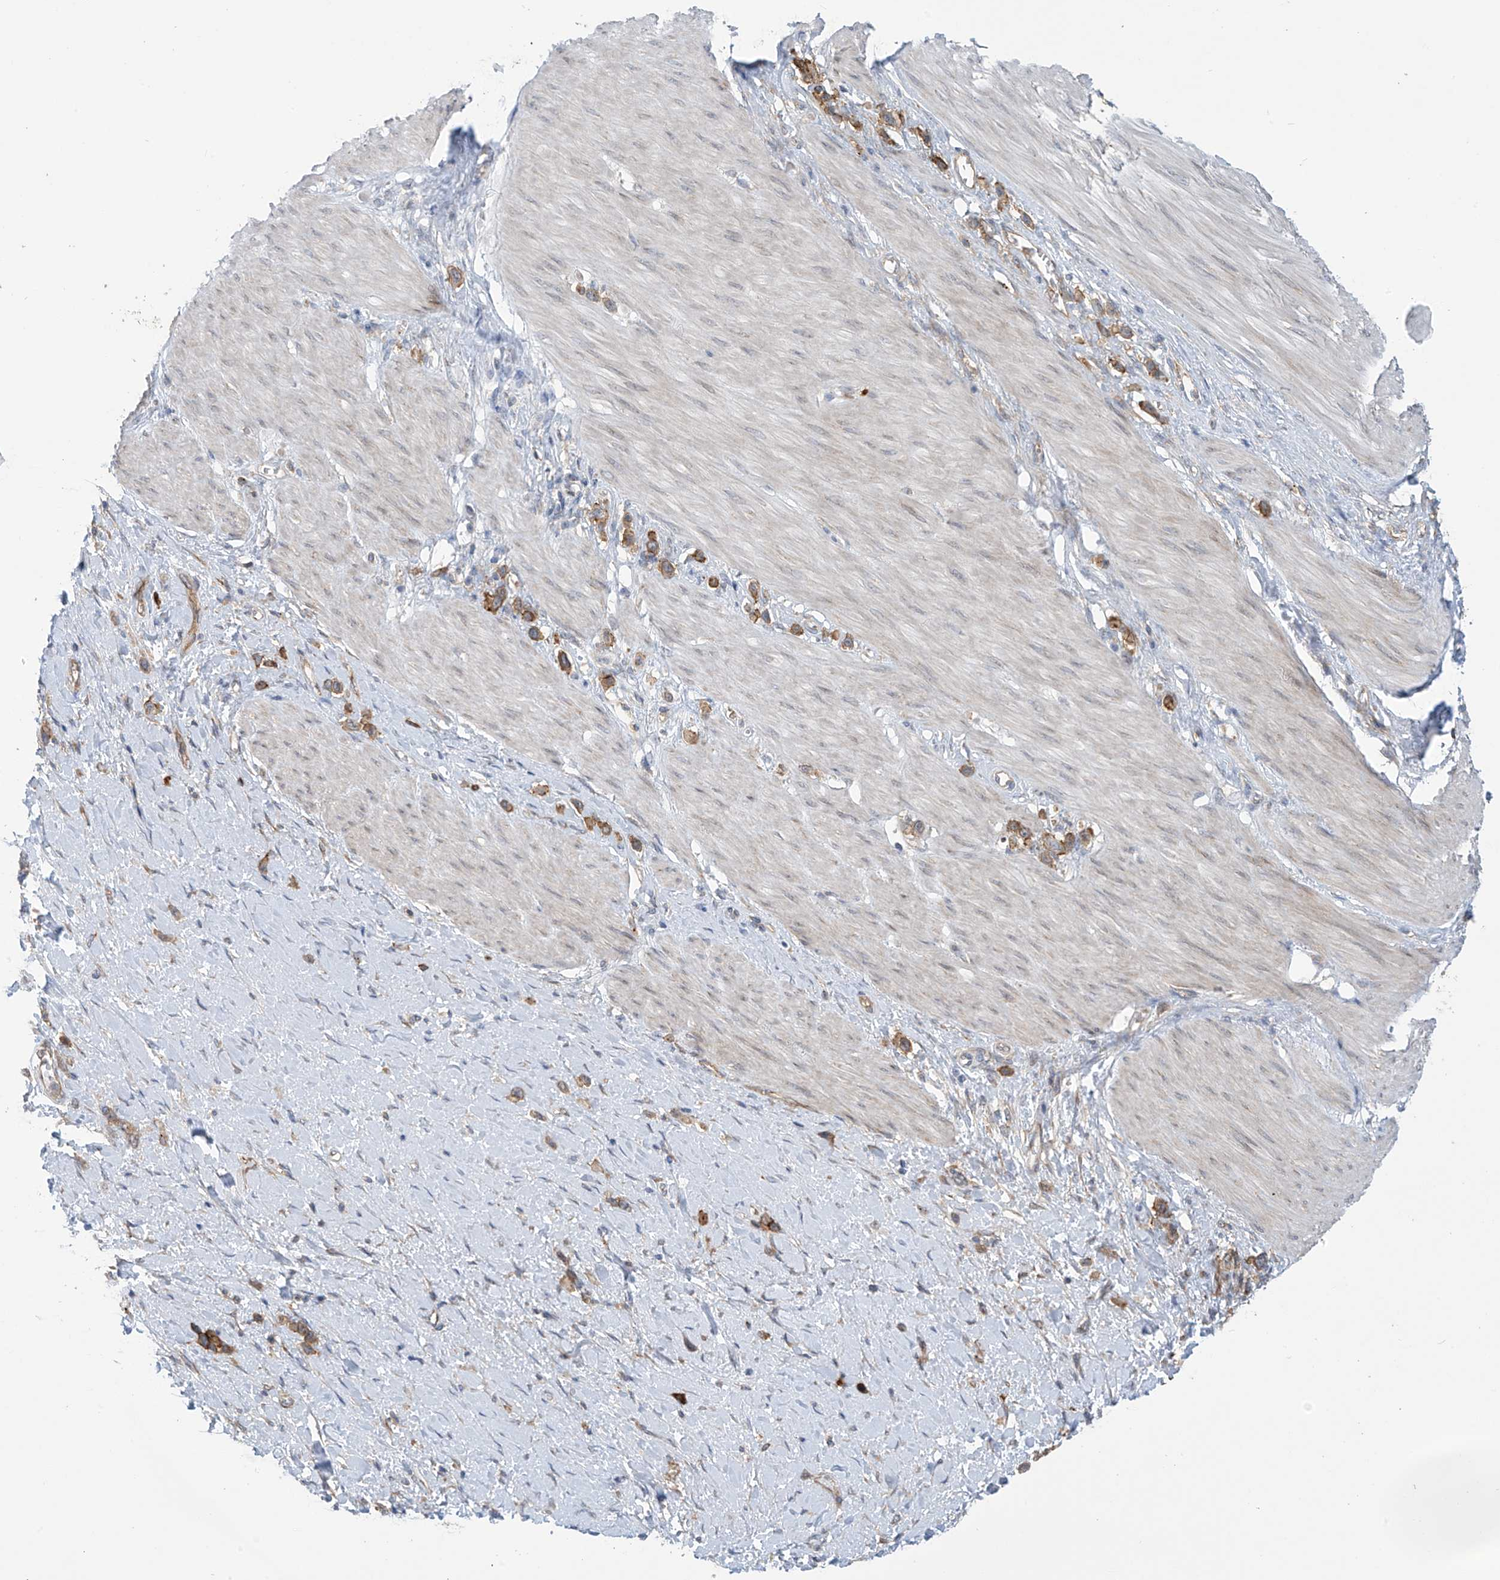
{"staining": {"intensity": "moderate", "quantity": ">75%", "location": "cytoplasmic/membranous"}, "tissue": "stomach cancer", "cell_type": "Tumor cells", "image_type": "cancer", "snomed": [{"axis": "morphology", "description": "Adenocarcinoma, NOS"}, {"axis": "topography", "description": "Stomach"}], "caption": "Stomach adenocarcinoma stained for a protein shows moderate cytoplasmic/membranous positivity in tumor cells.", "gene": "KIAA1522", "patient": {"sex": "female", "age": 65}}